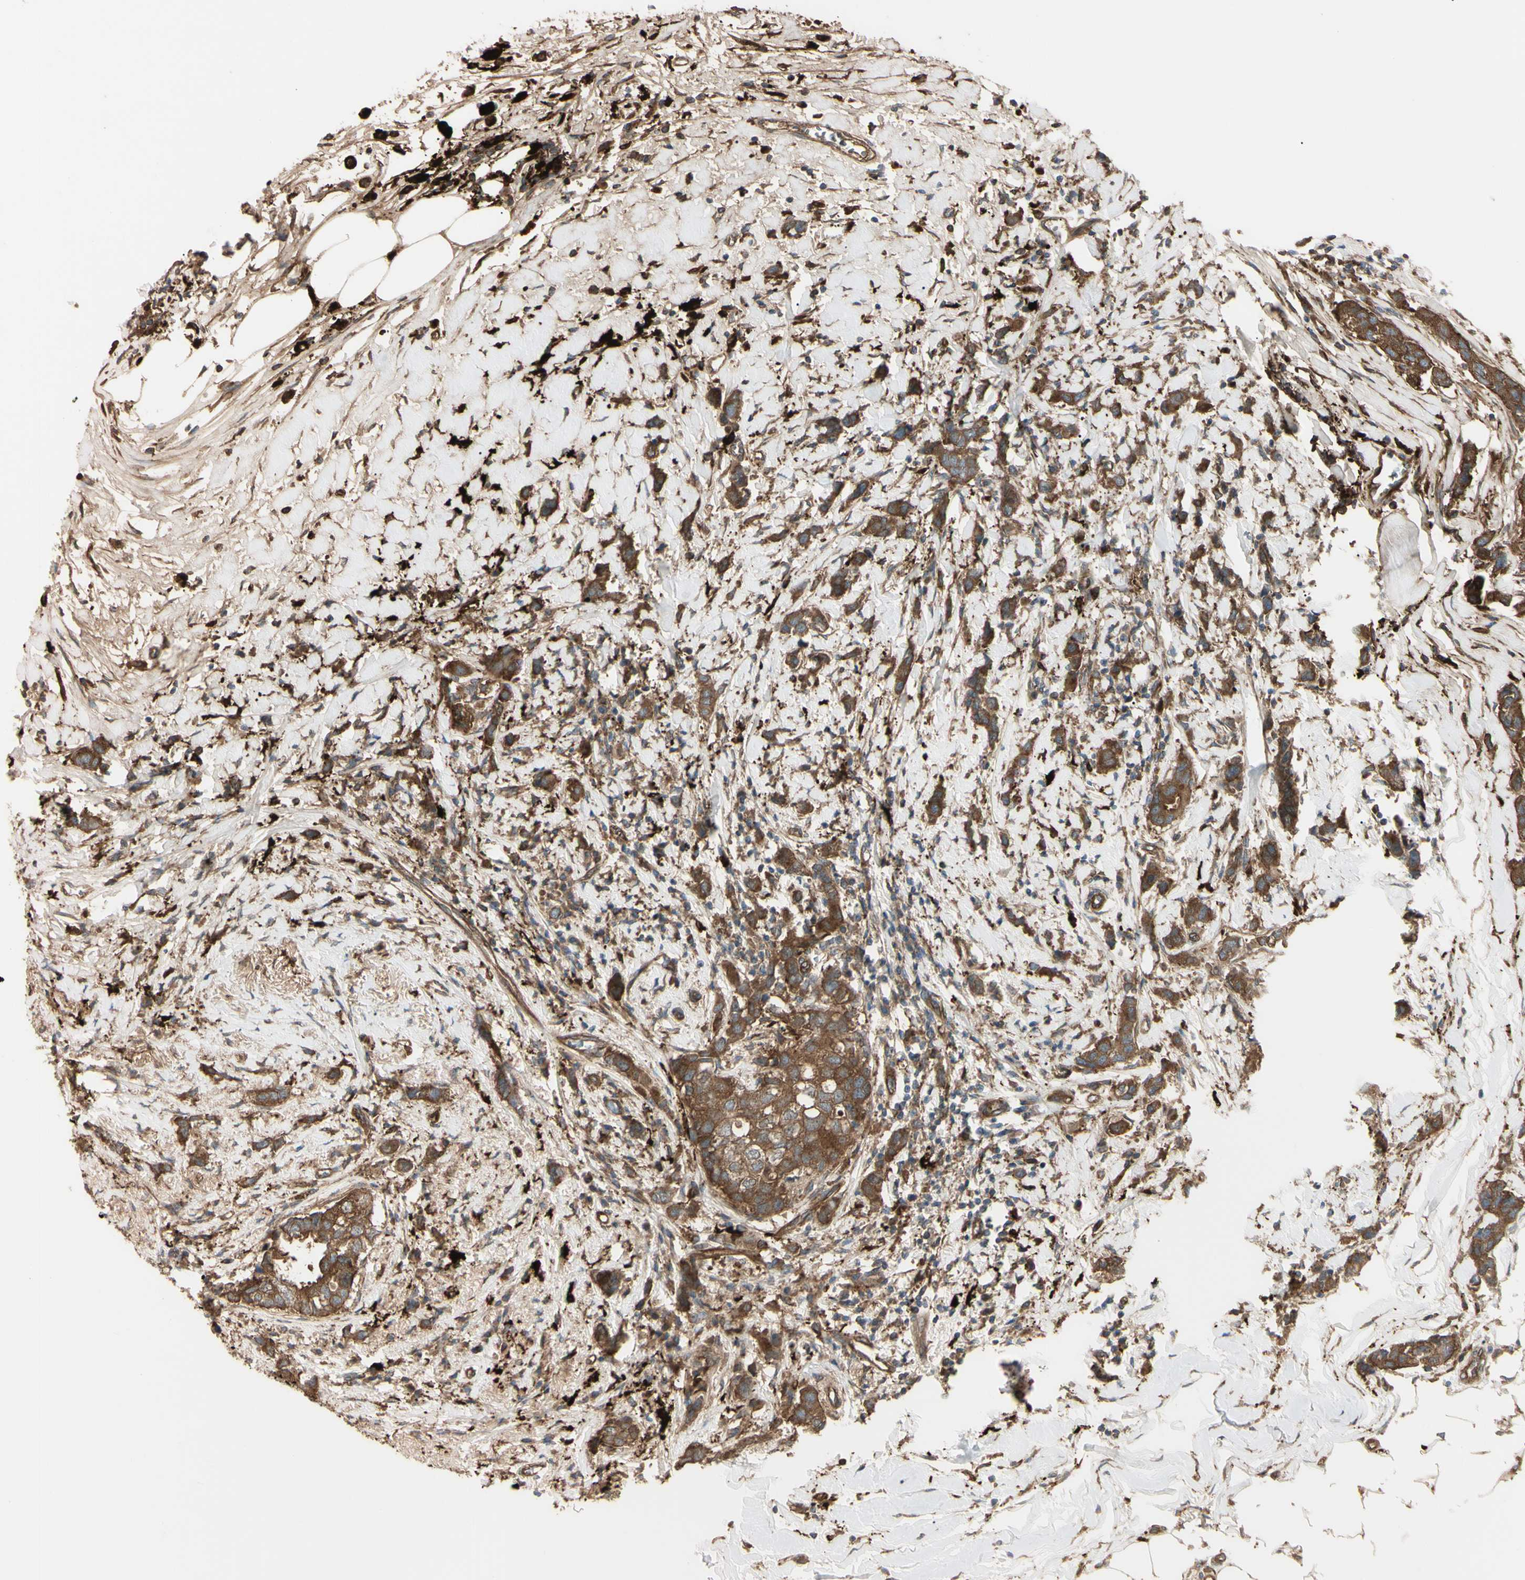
{"staining": {"intensity": "strong", "quantity": ">75%", "location": "cytoplasmic/membranous"}, "tissue": "breast cancer", "cell_type": "Tumor cells", "image_type": "cancer", "snomed": [{"axis": "morphology", "description": "Normal tissue, NOS"}, {"axis": "morphology", "description": "Duct carcinoma"}, {"axis": "topography", "description": "Breast"}], "caption": "Protein staining of breast cancer (infiltrating ductal carcinoma) tissue demonstrates strong cytoplasmic/membranous expression in approximately >75% of tumor cells.", "gene": "PTPN12", "patient": {"sex": "female", "age": 50}}